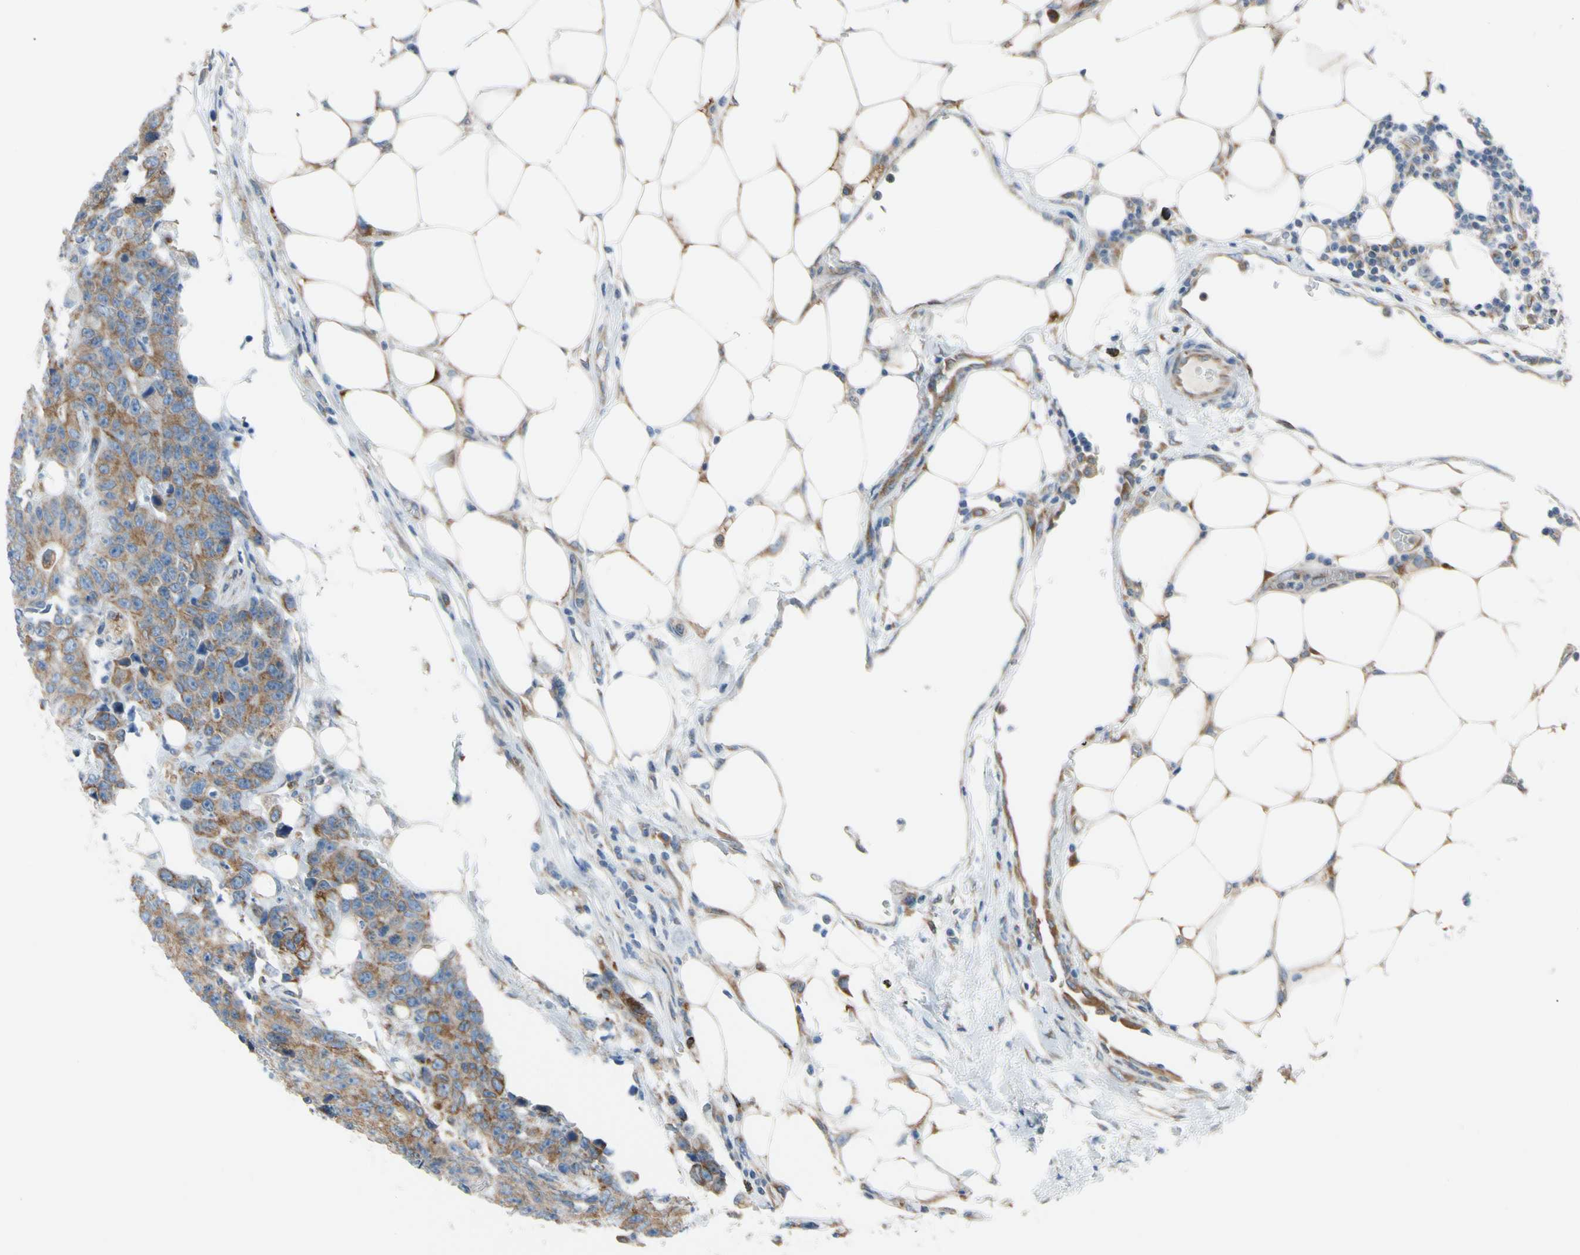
{"staining": {"intensity": "moderate", "quantity": ">75%", "location": "cytoplasmic/membranous"}, "tissue": "colorectal cancer", "cell_type": "Tumor cells", "image_type": "cancer", "snomed": [{"axis": "morphology", "description": "Adenocarcinoma, NOS"}, {"axis": "topography", "description": "Colon"}], "caption": "Adenocarcinoma (colorectal) tissue exhibits moderate cytoplasmic/membranous positivity in about >75% of tumor cells", "gene": "CLCC1", "patient": {"sex": "female", "age": 86}}